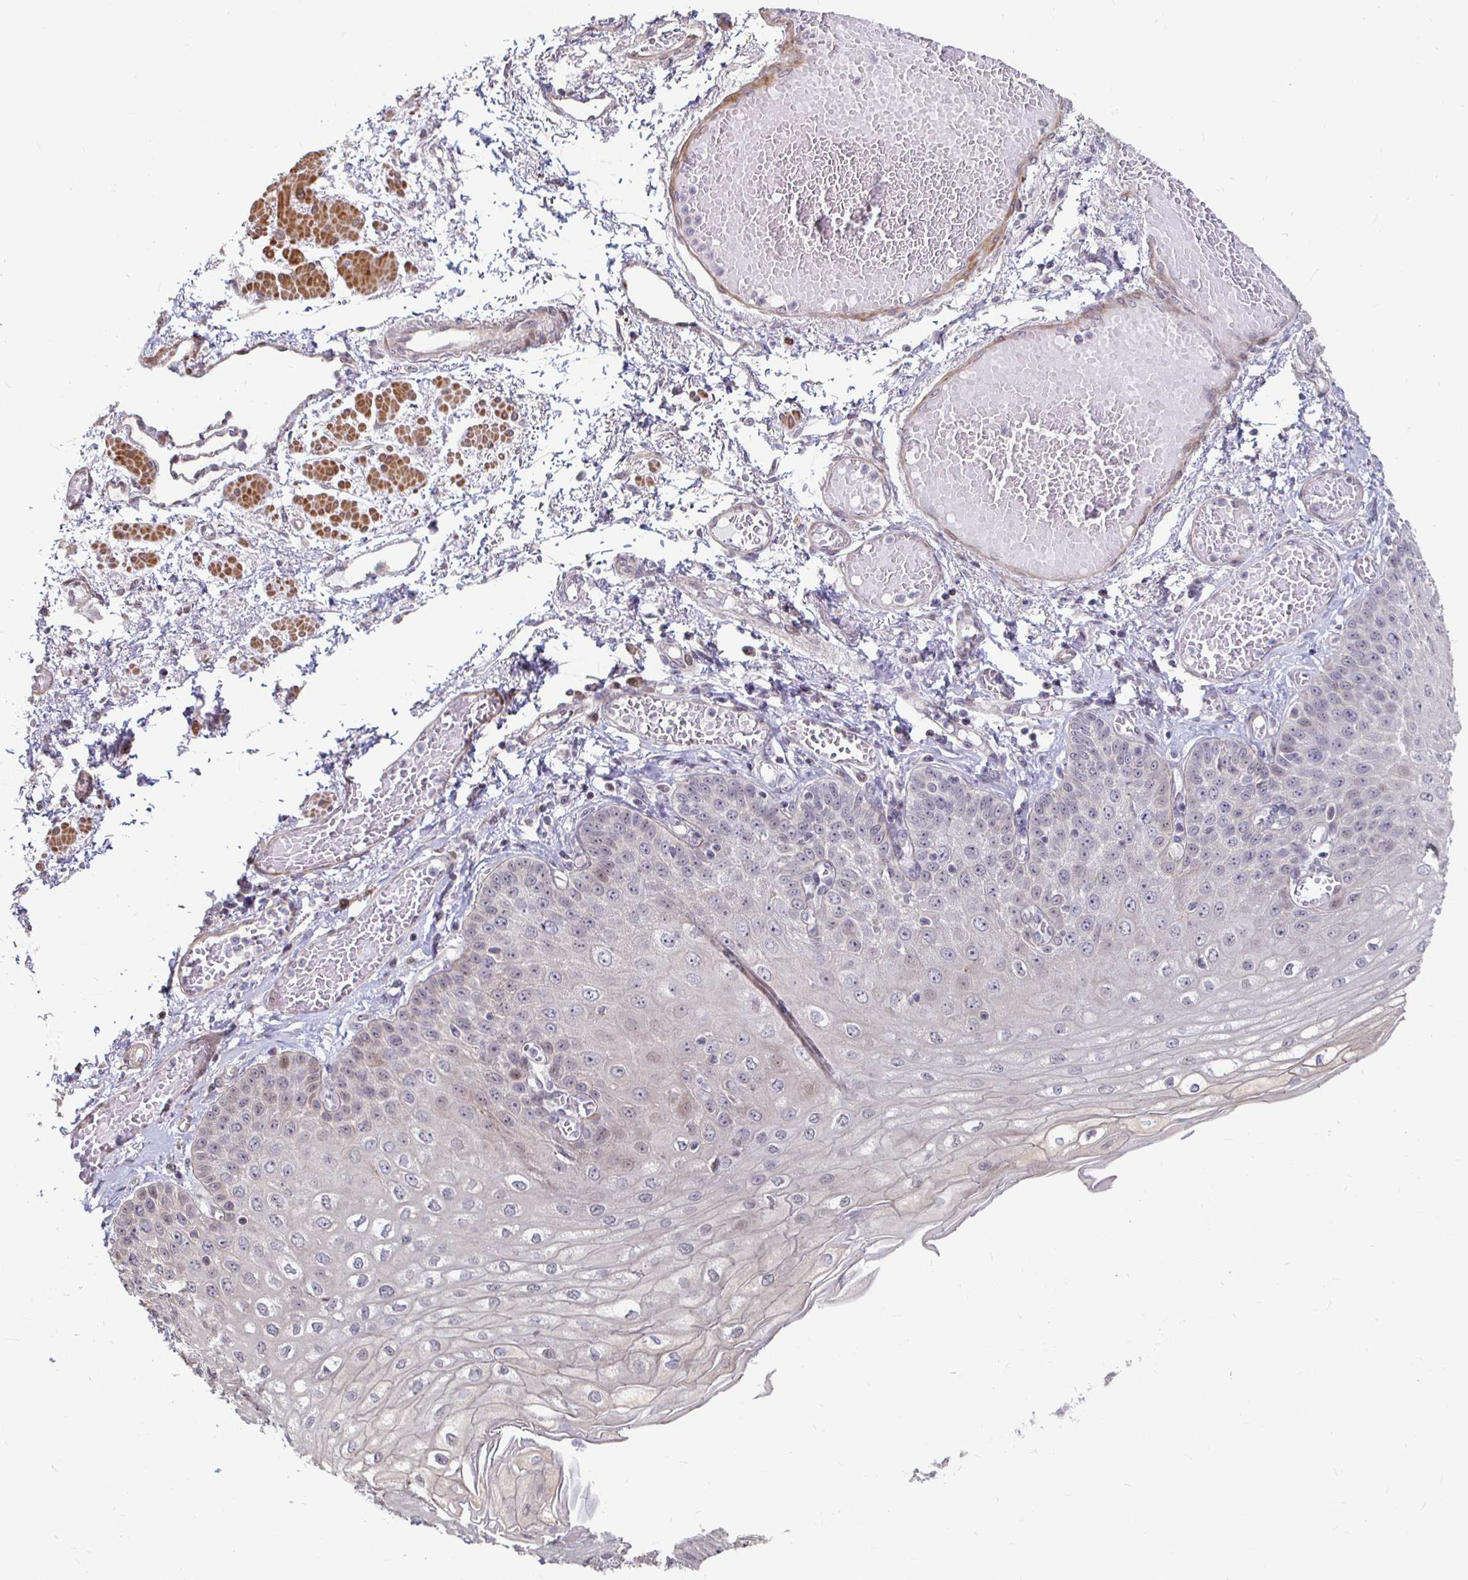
{"staining": {"intensity": "weak", "quantity": "25%-75%", "location": "cytoplasmic/membranous,nuclear"}, "tissue": "esophagus", "cell_type": "Squamous epithelial cells", "image_type": "normal", "snomed": [{"axis": "morphology", "description": "Normal tissue, NOS"}, {"axis": "morphology", "description": "Adenocarcinoma, NOS"}, {"axis": "topography", "description": "Esophagus"}], "caption": "Immunohistochemistry (DAB (3,3'-diaminobenzidine)) staining of benign human esophagus shows weak cytoplasmic/membranous,nuclear protein staining in approximately 25%-75% of squamous epithelial cells. (DAB (3,3'-diaminobenzidine) IHC, brown staining for protein, blue staining for nuclei).", "gene": "CAPN11", "patient": {"sex": "male", "age": 81}}